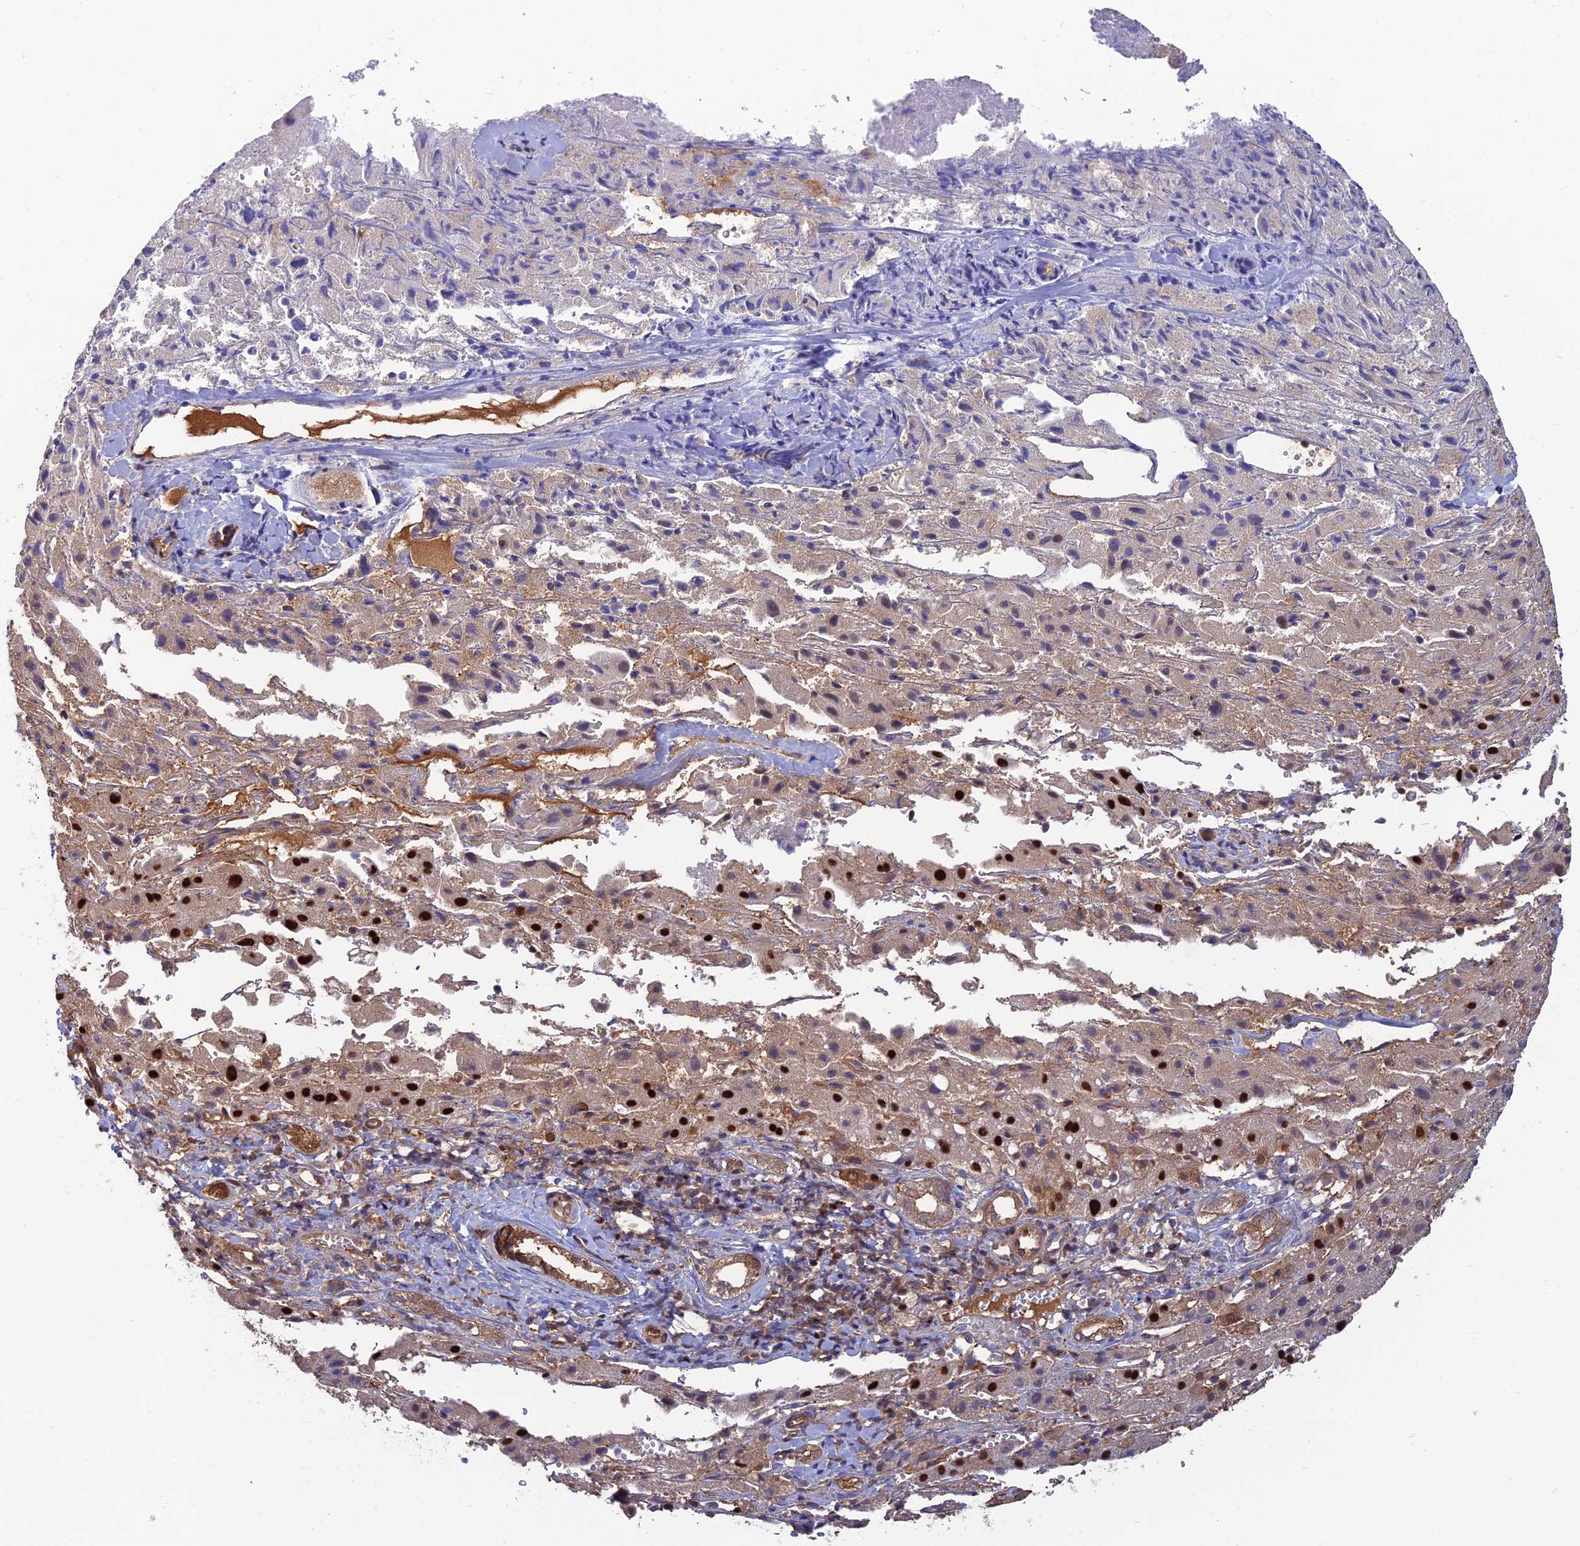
{"staining": {"intensity": "strong", "quantity": "25%-75%", "location": "nuclear"}, "tissue": "liver cancer", "cell_type": "Tumor cells", "image_type": "cancer", "snomed": [{"axis": "morphology", "description": "Carcinoma, Hepatocellular, NOS"}, {"axis": "topography", "description": "Liver"}], "caption": "Brown immunohistochemical staining in liver hepatocellular carcinoma demonstrates strong nuclear expression in about 25%-75% of tumor cells.", "gene": "DNPEP", "patient": {"sex": "female", "age": 58}}